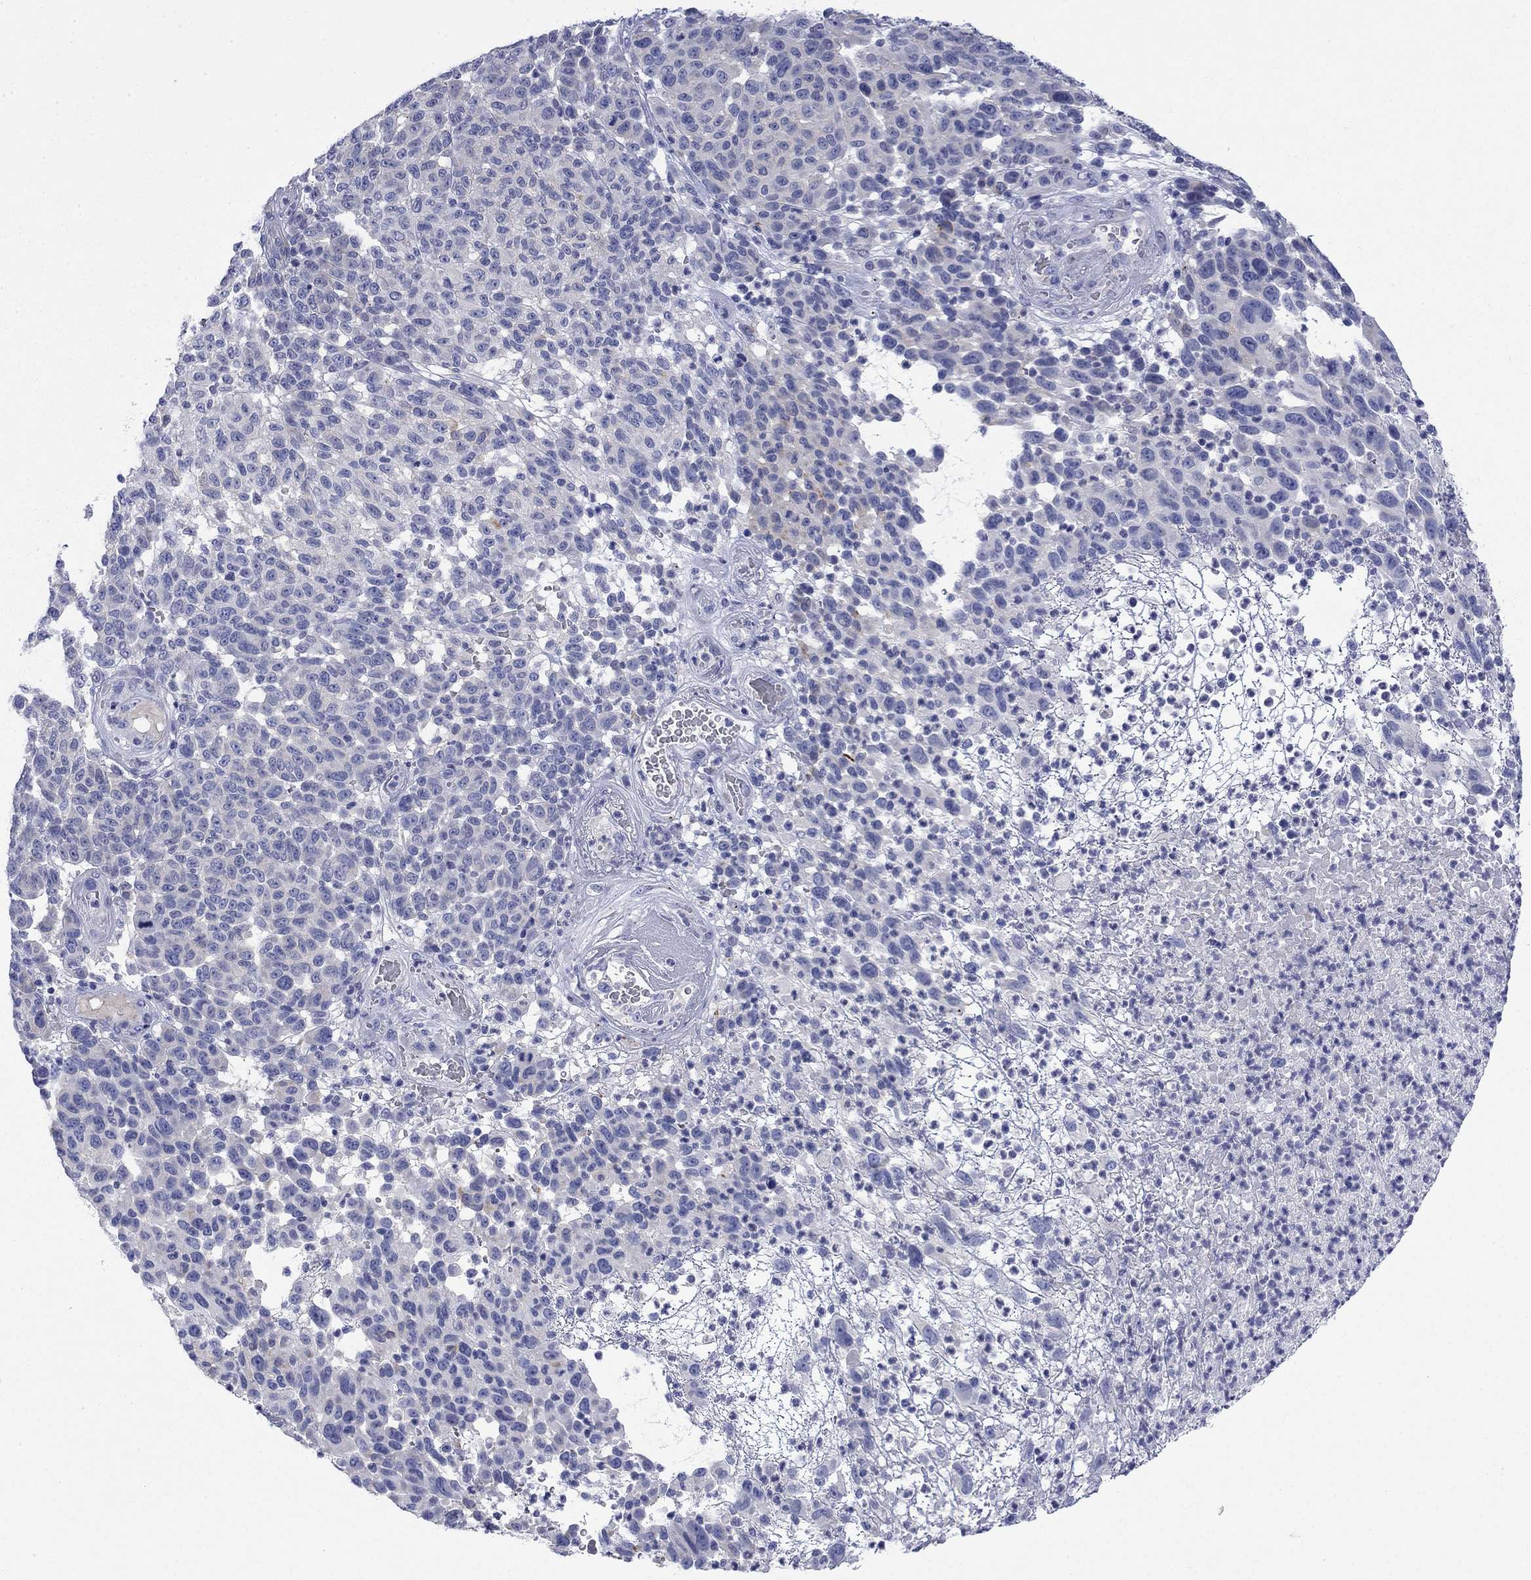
{"staining": {"intensity": "negative", "quantity": "none", "location": "none"}, "tissue": "melanoma", "cell_type": "Tumor cells", "image_type": "cancer", "snomed": [{"axis": "morphology", "description": "Malignant melanoma, NOS"}, {"axis": "topography", "description": "Skin"}], "caption": "This photomicrograph is of melanoma stained with immunohistochemistry to label a protein in brown with the nuclei are counter-stained blue. There is no expression in tumor cells.", "gene": "PTPRZ1", "patient": {"sex": "male", "age": 59}}